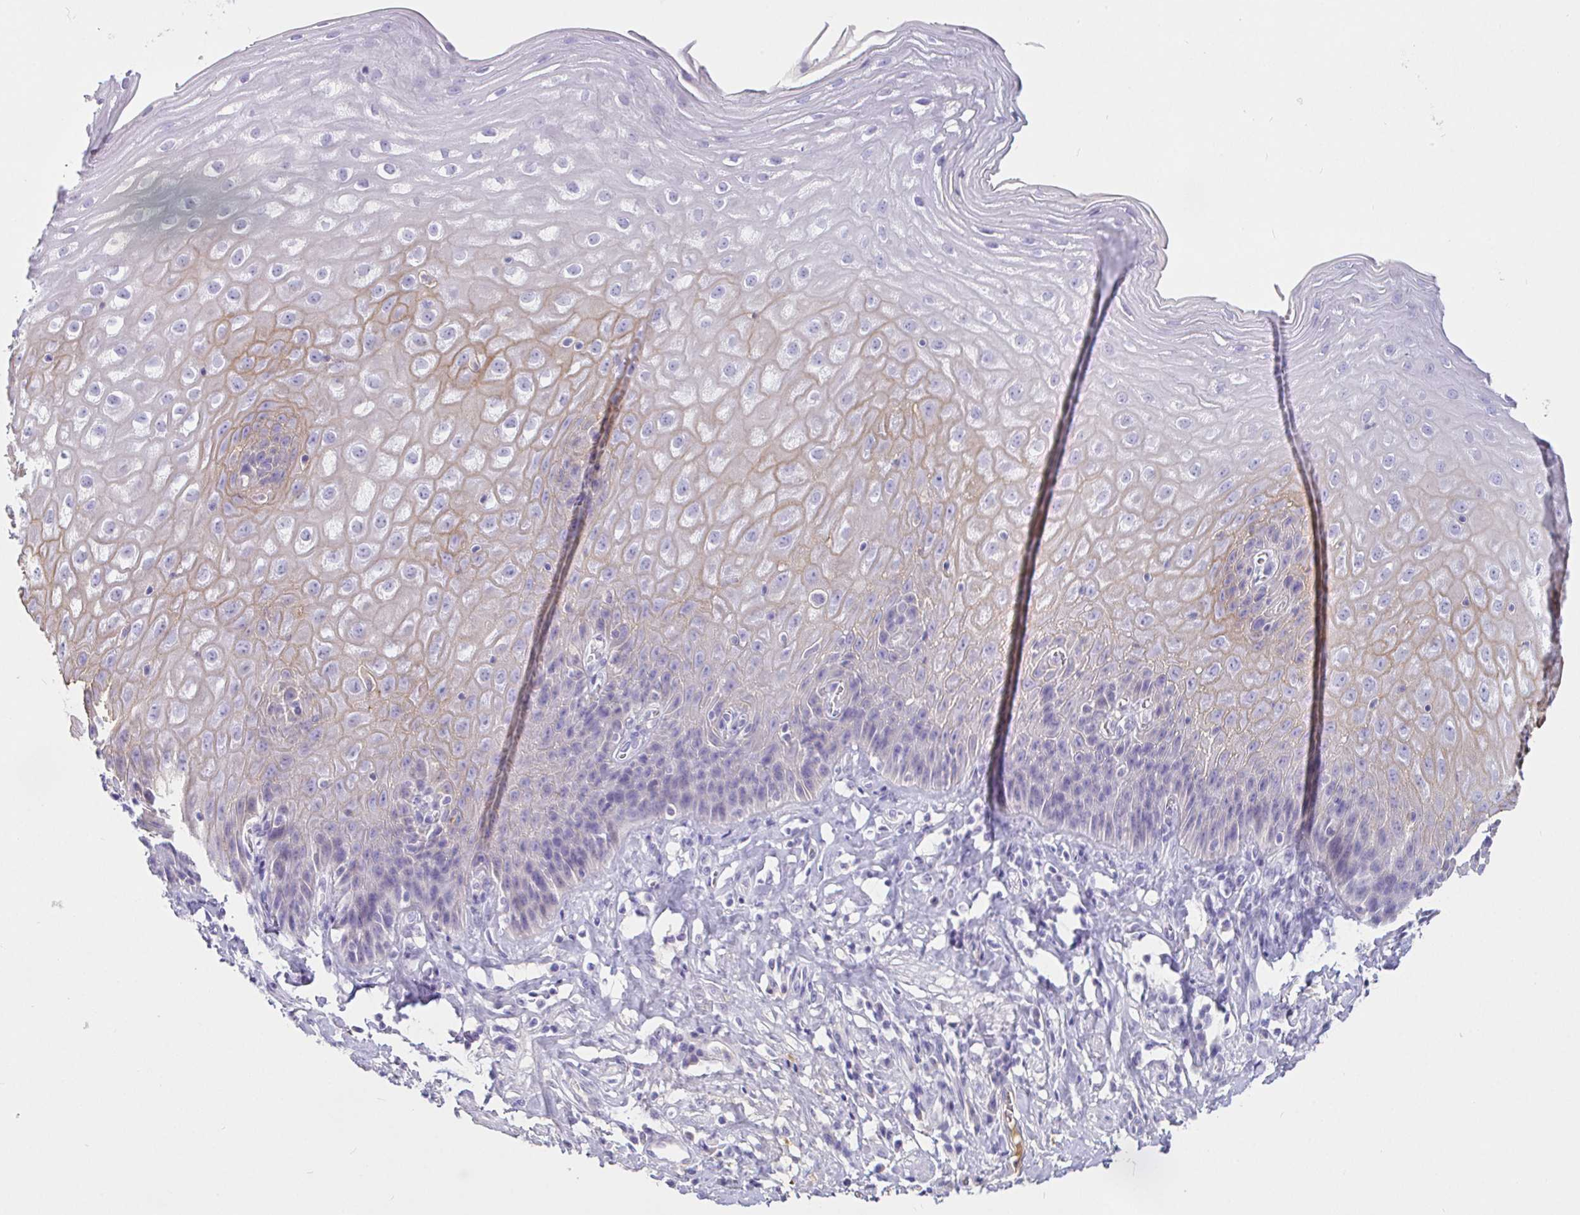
{"staining": {"intensity": "weak", "quantity": "<25%", "location": "cytoplasmic/membranous"}, "tissue": "esophagus", "cell_type": "Squamous epithelial cells", "image_type": "normal", "snomed": [{"axis": "morphology", "description": "Normal tissue, NOS"}, {"axis": "topography", "description": "Esophagus"}], "caption": "A high-resolution histopathology image shows IHC staining of normal esophagus, which shows no significant staining in squamous epithelial cells.", "gene": "SAA2", "patient": {"sex": "female", "age": 61}}